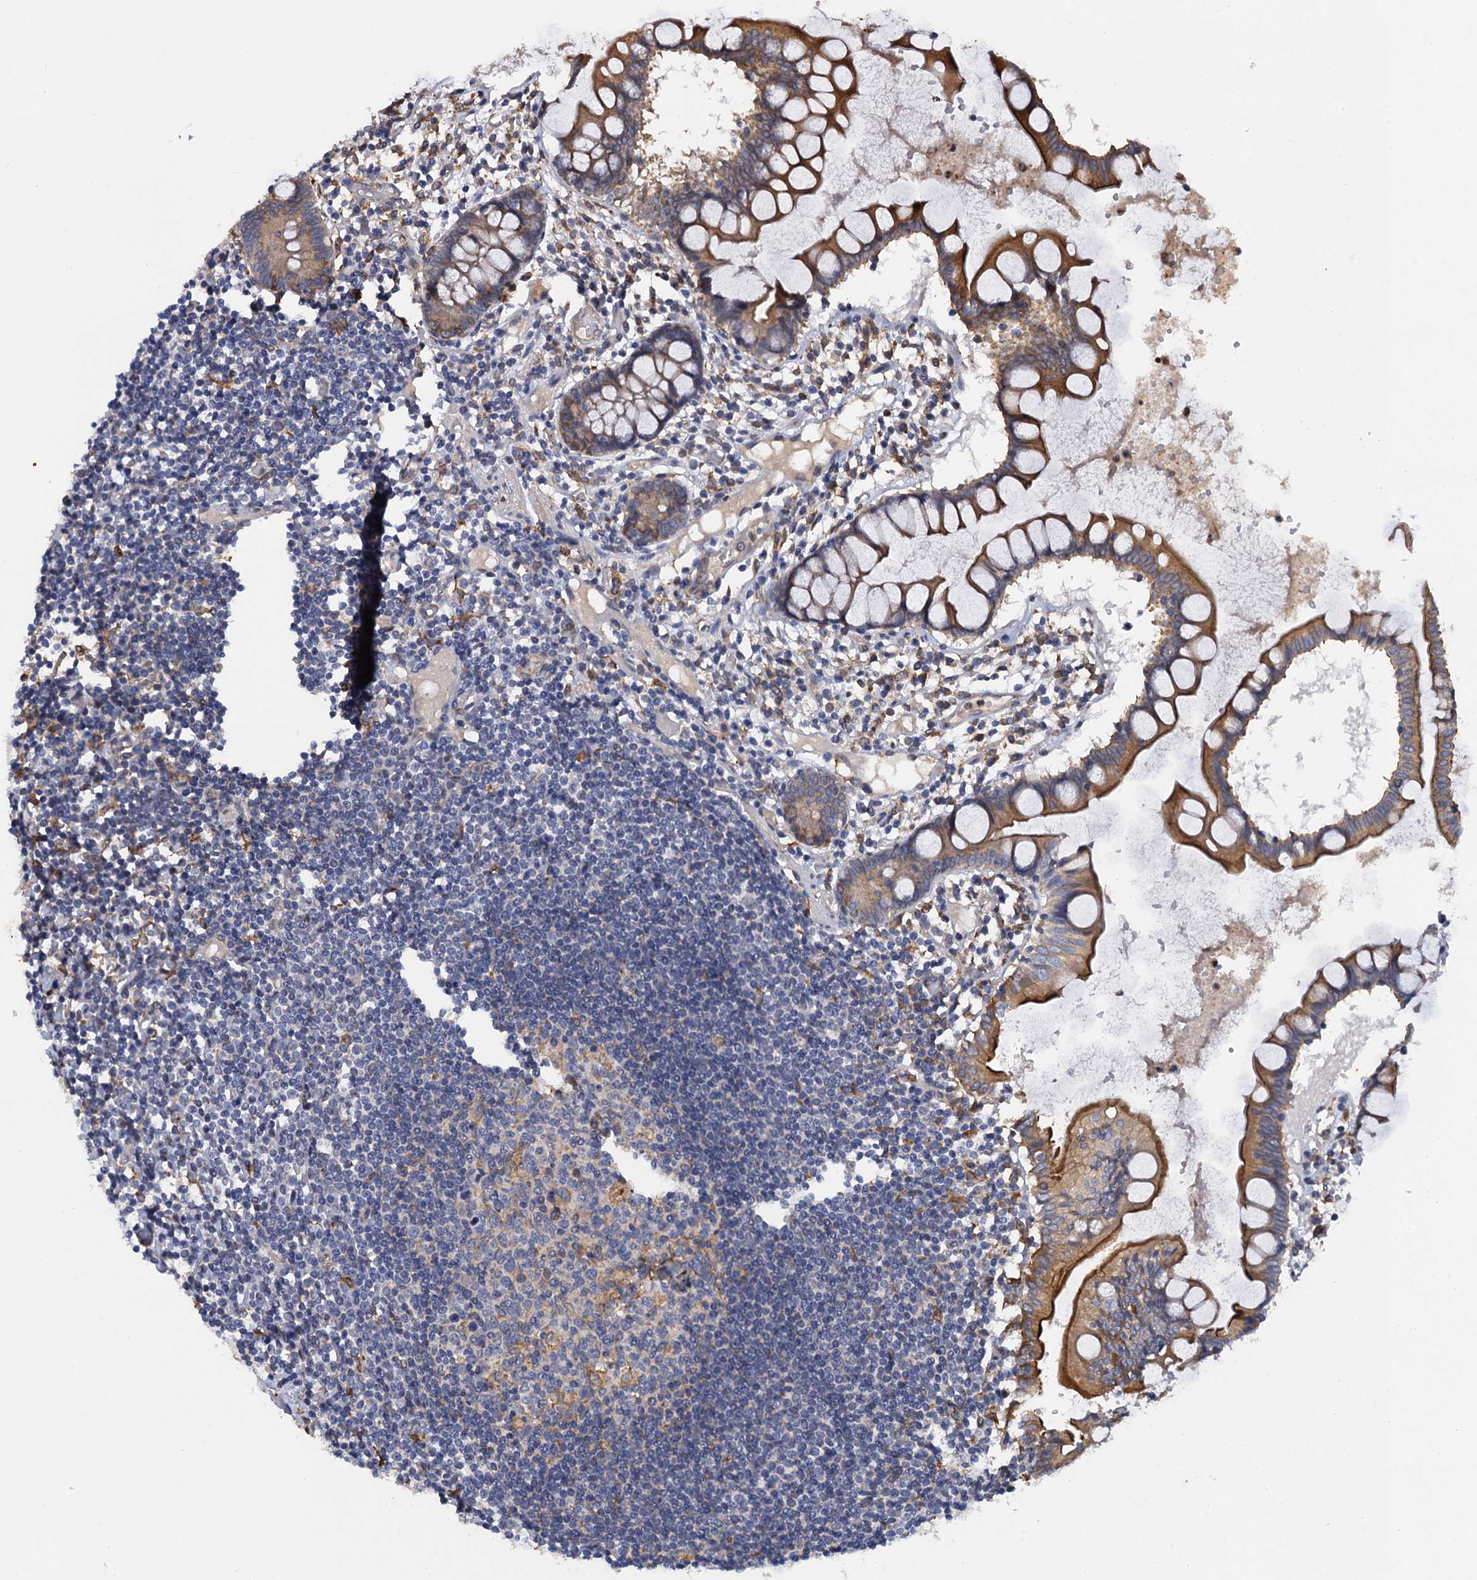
{"staining": {"intensity": "weak", "quantity": "25%-75%", "location": "cytoplasmic/membranous"}, "tissue": "colon", "cell_type": "Endothelial cells", "image_type": "normal", "snomed": [{"axis": "morphology", "description": "Normal tissue, NOS"}, {"axis": "morphology", "description": "Adenocarcinoma, NOS"}, {"axis": "topography", "description": "Colon"}], "caption": "Endothelial cells demonstrate low levels of weak cytoplasmic/membranous expression in approximately 25%-75% of cells in unremarkable colon.", "gene": "ARMC5", "patient": {"sex": "female", "age": 55}}